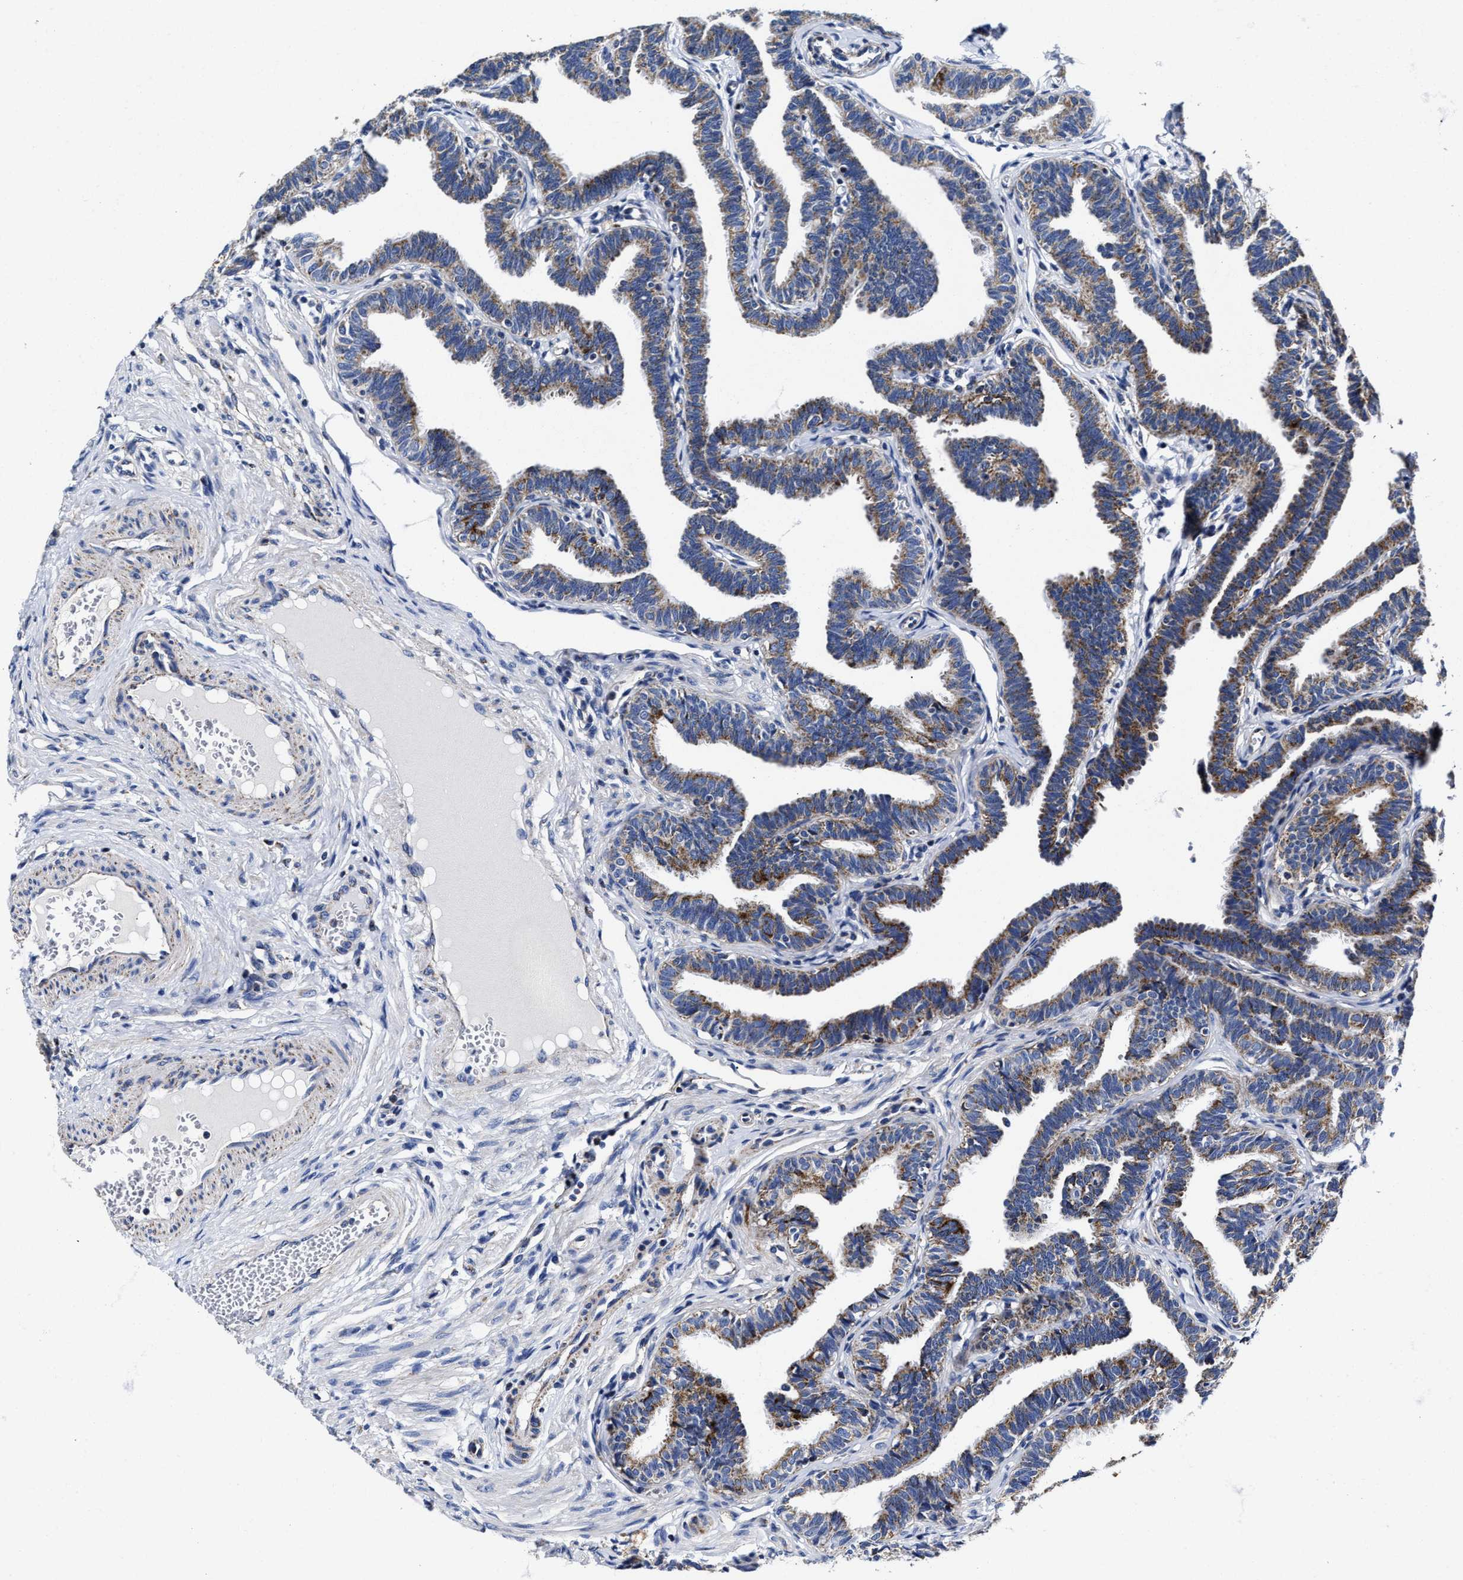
{"staining": {"intensity": "moderate", "quantity": ">75%", "location": "cytoplasmic/membranous"}, "tissue": "fallopian tube", "cell_type": "Glandular cells", "image_type": "normal", "snomed": [{"axis": "morphology", "description": "Normal tissue, NOS"}, {"axis": "topography", "description": "Fallopian tube"}, {"axis": "topography", "description": "Ovary"}], "caption": "Immunohistochemistry (IHC) of benign human fallopian tube demonstrates medium levels of moderate cytoplasmic/membranous positivity in approximately >75% of glandular cells.", "gene": "HINT2", "patient": {"sex": "female", "age": 23}}